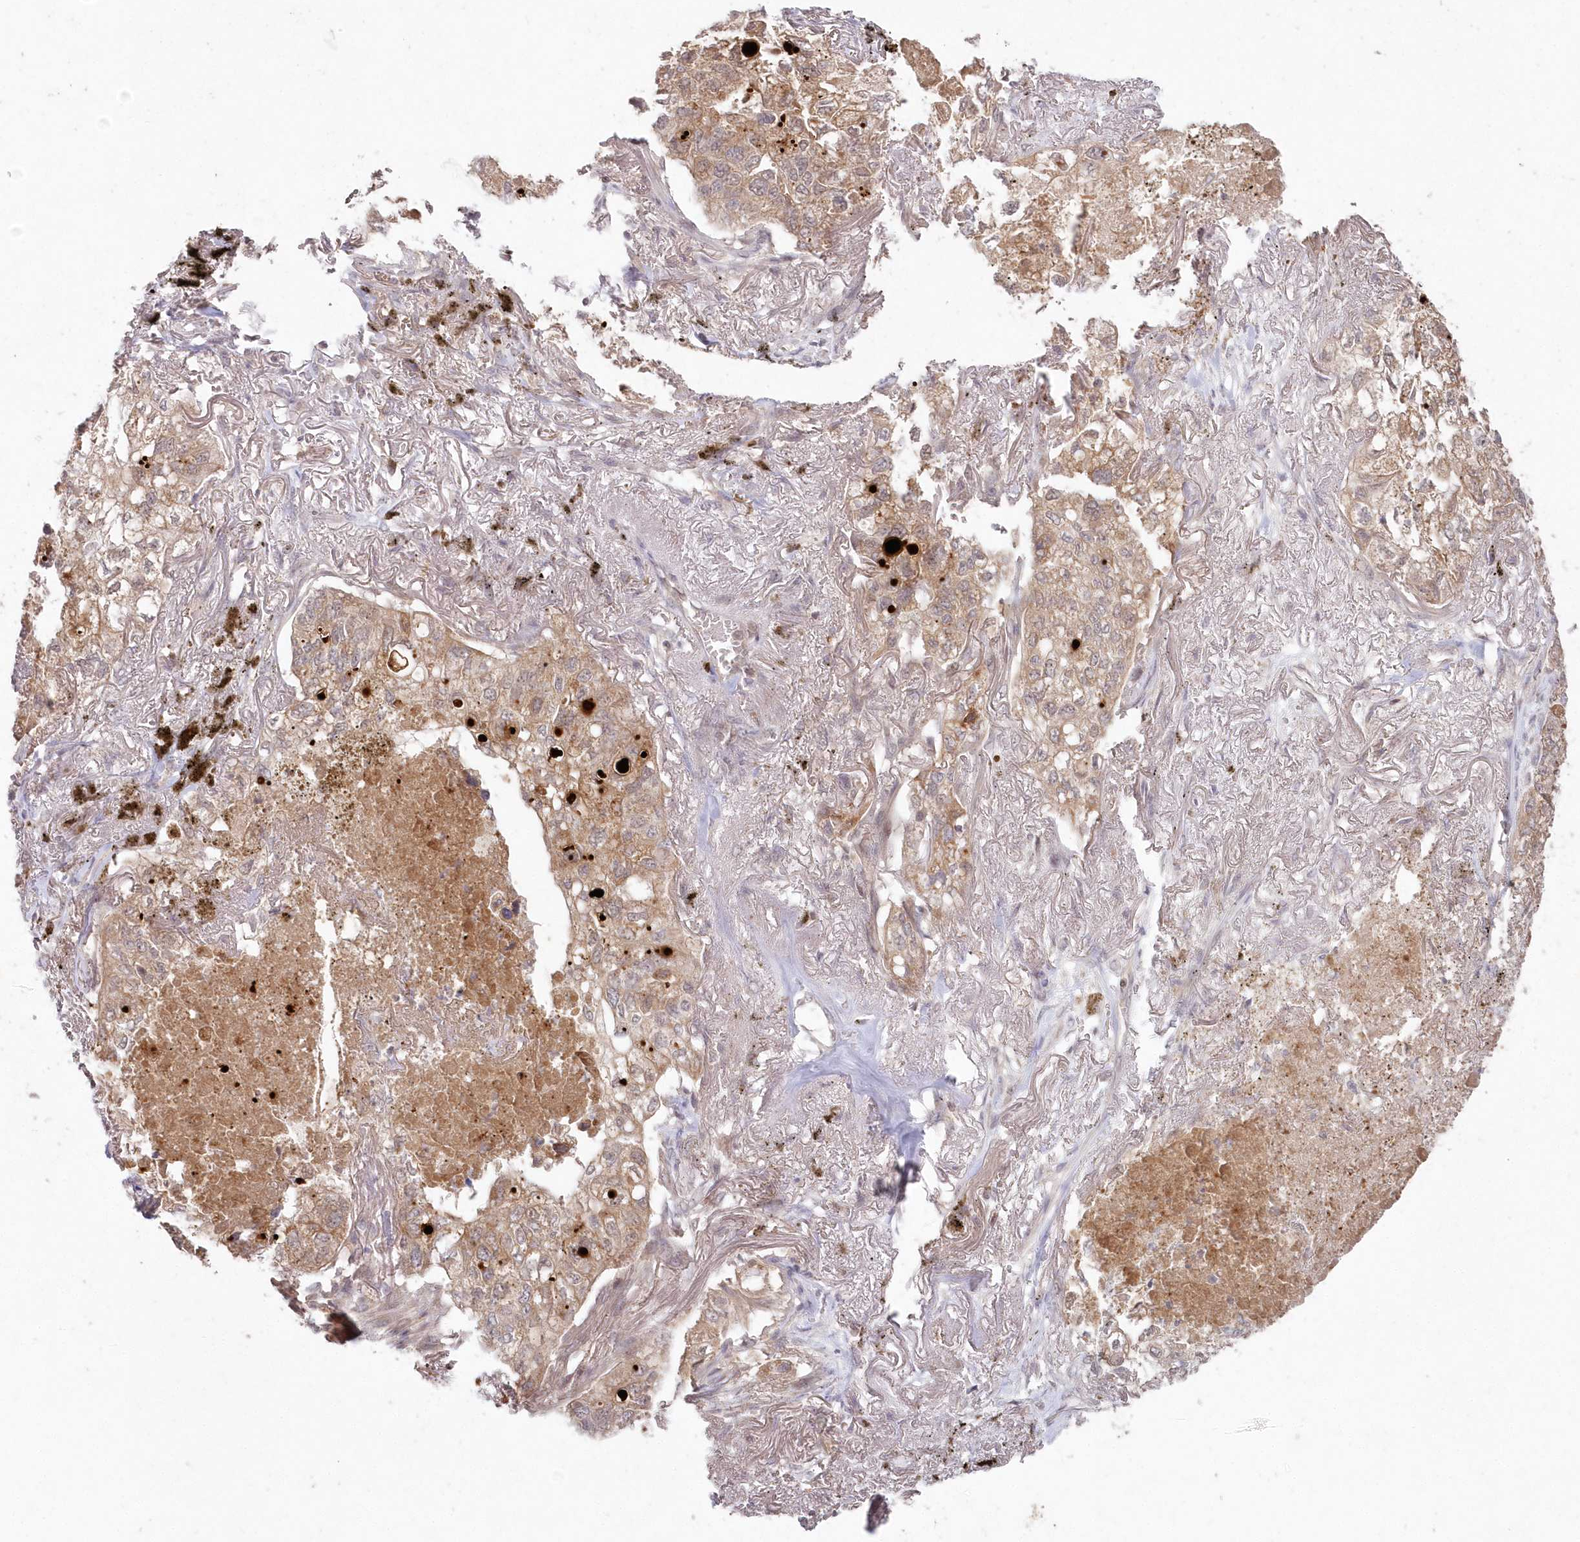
{"staining": {"intensity": "weak", "quantity": ">75%", "location": "cytoplasmic/membranous"}, "tissue": "lung cancer", "cell_type": "Tumor cells", "image_type": "cancer", "snomed": [{"axis": "morphology", "description": "Adenocarcinoma, NOS"}, {"axis": "topography", "description": "Lung"}], "caption": "A photomicrograph showing weak cytoplasmic/membranous positivity in approximately >75% of tumor cells in lung adenocarcinoma, as visualized by brown immunohistochemical staining.", "gene": "ASCC1", "patient": {"sex": "male", "age": 65}}